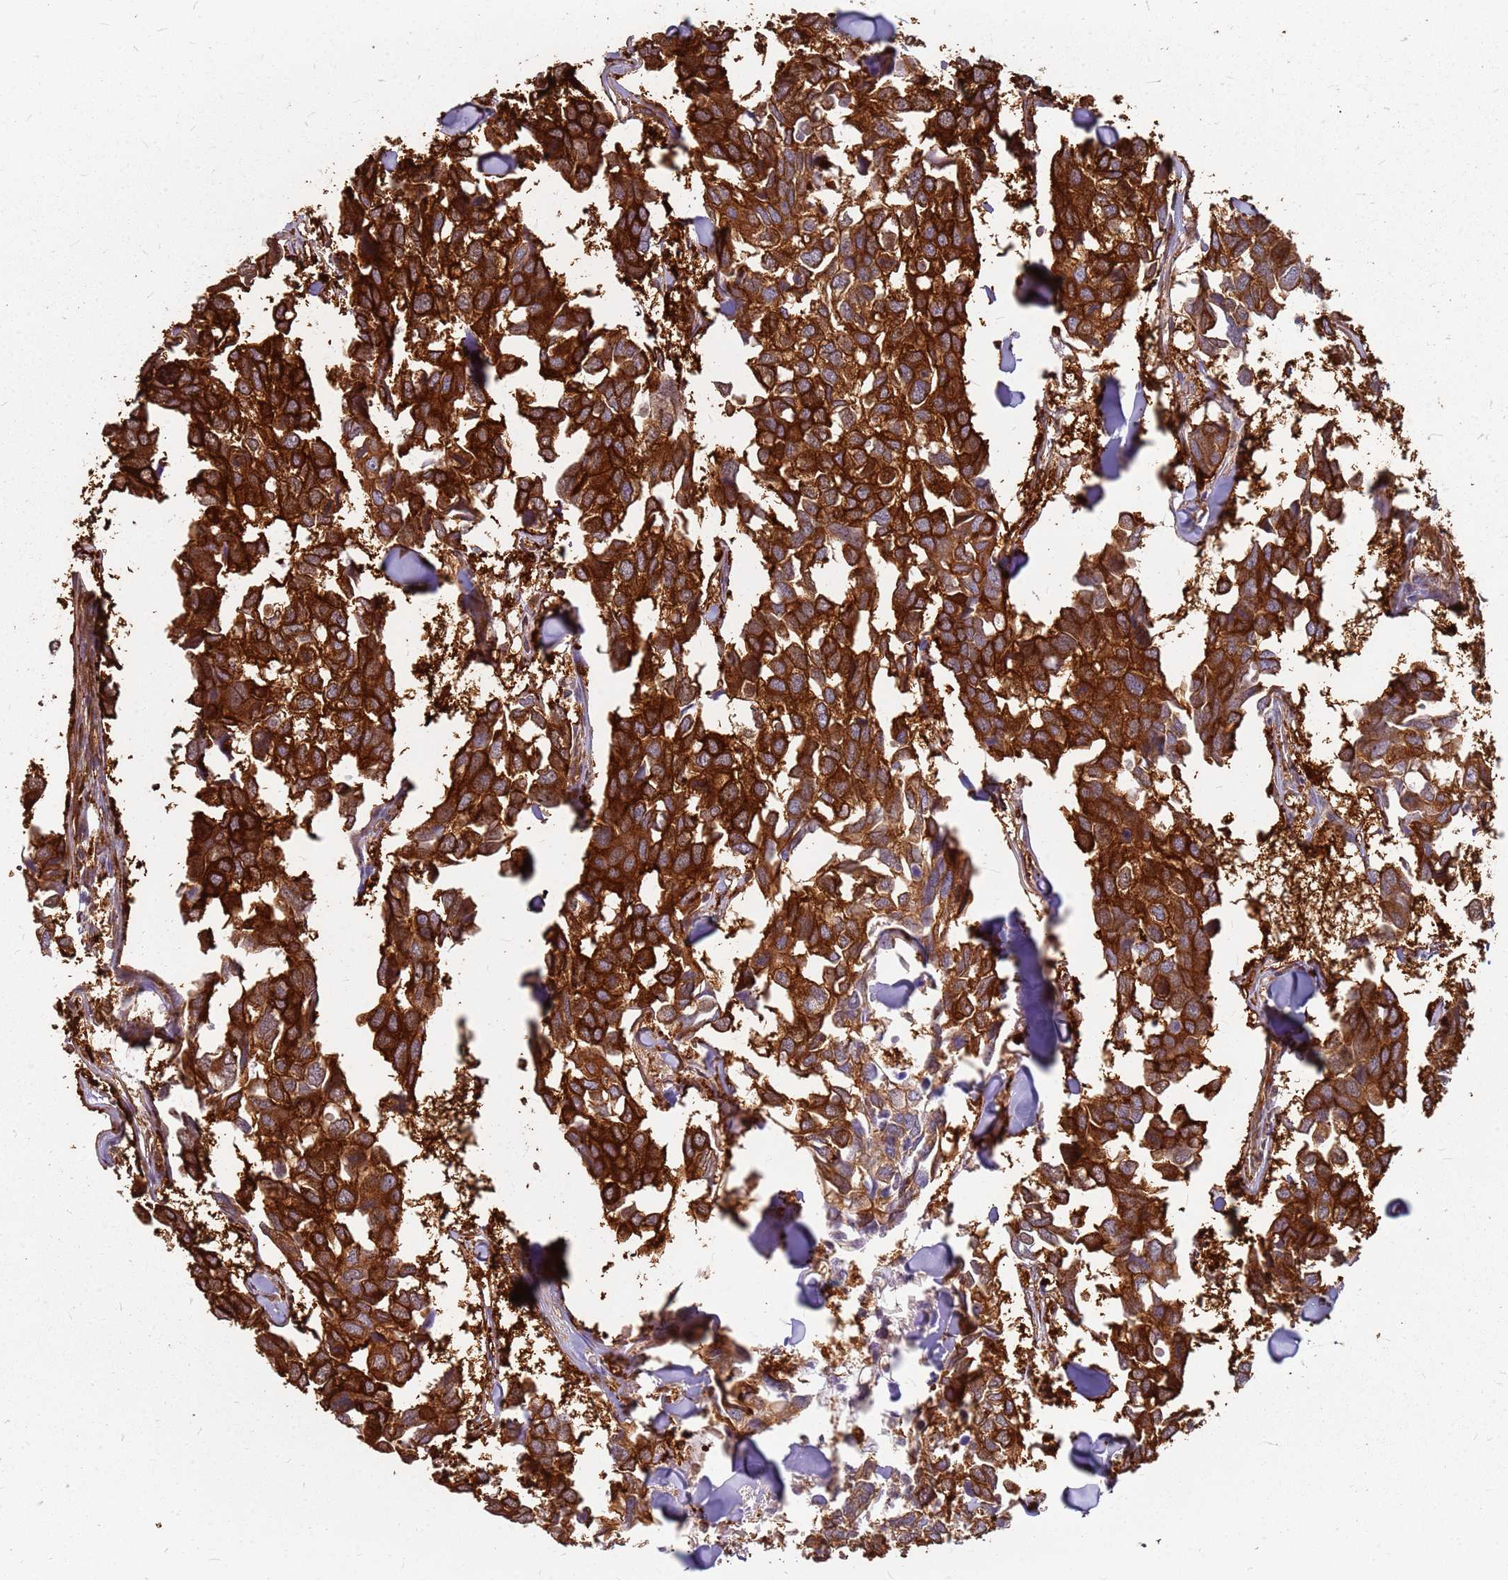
{"staining": {"intensity": "strong", "quantity": ">75%", "location": "cytoplasmic/membranous"}, "tissue": "breast cancer", "cell_type": "Tumor cells", "image_type": "cancer", "snomed": [{"axis": "morphology", "description": "Duct carcinoma"}, {"axis": "topography", "description": "Breast"}], "caption": "Tumor cells show strong cytoplasmic/membranous expression in about >75% of cells in breast cancer. Immunohistochemistry stains the protein in brown and the nuclei are stained blue.", "gene": "HDX", "patient": {"sex": "female", "age": 83}}